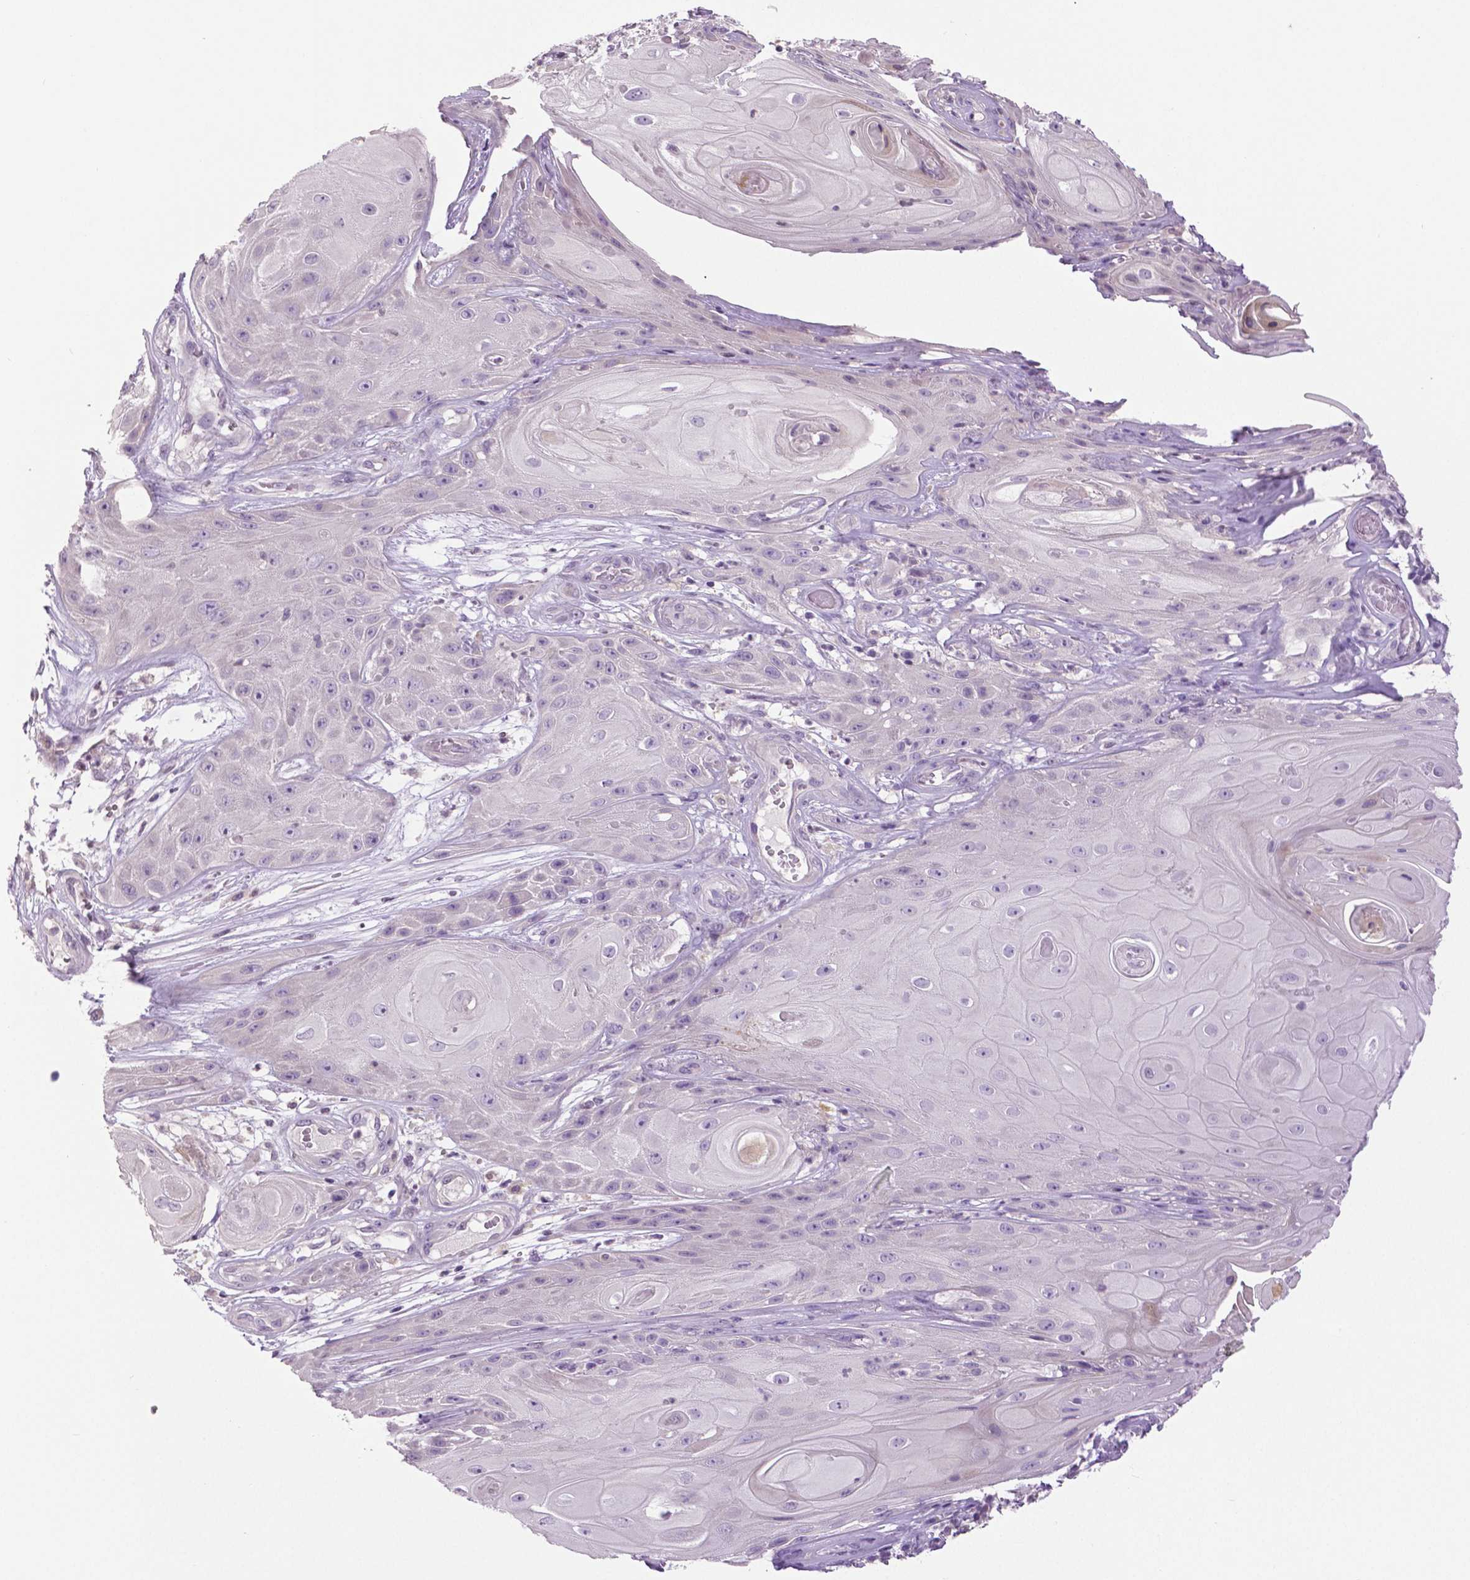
{"staining": {"intensity": "negative", "quantity": "none", "location": "none"}, "tissue": "skin cancer", "cell_type": "Tumor cells", "image_type": "cancer", "snomed": [{"axis": "morphology", "description": "Squamous cell carcinoma, NOS"}, {"axis": "topography", "description": "Skin"}], "caption": "High magnification brightfield microscopy of skin squamous cell carcinoma stained with DAB (3,3'-diaminobenzidine) (brown) and counterstained with hematoxylin (blue): tumor cells show no significant expression. The staining is performed using DAB brown chromogen with nuclei counter-stained in using hematoxylin.", "gene": "DNAH12", "patient": {"sex": "male", "age": 62}}